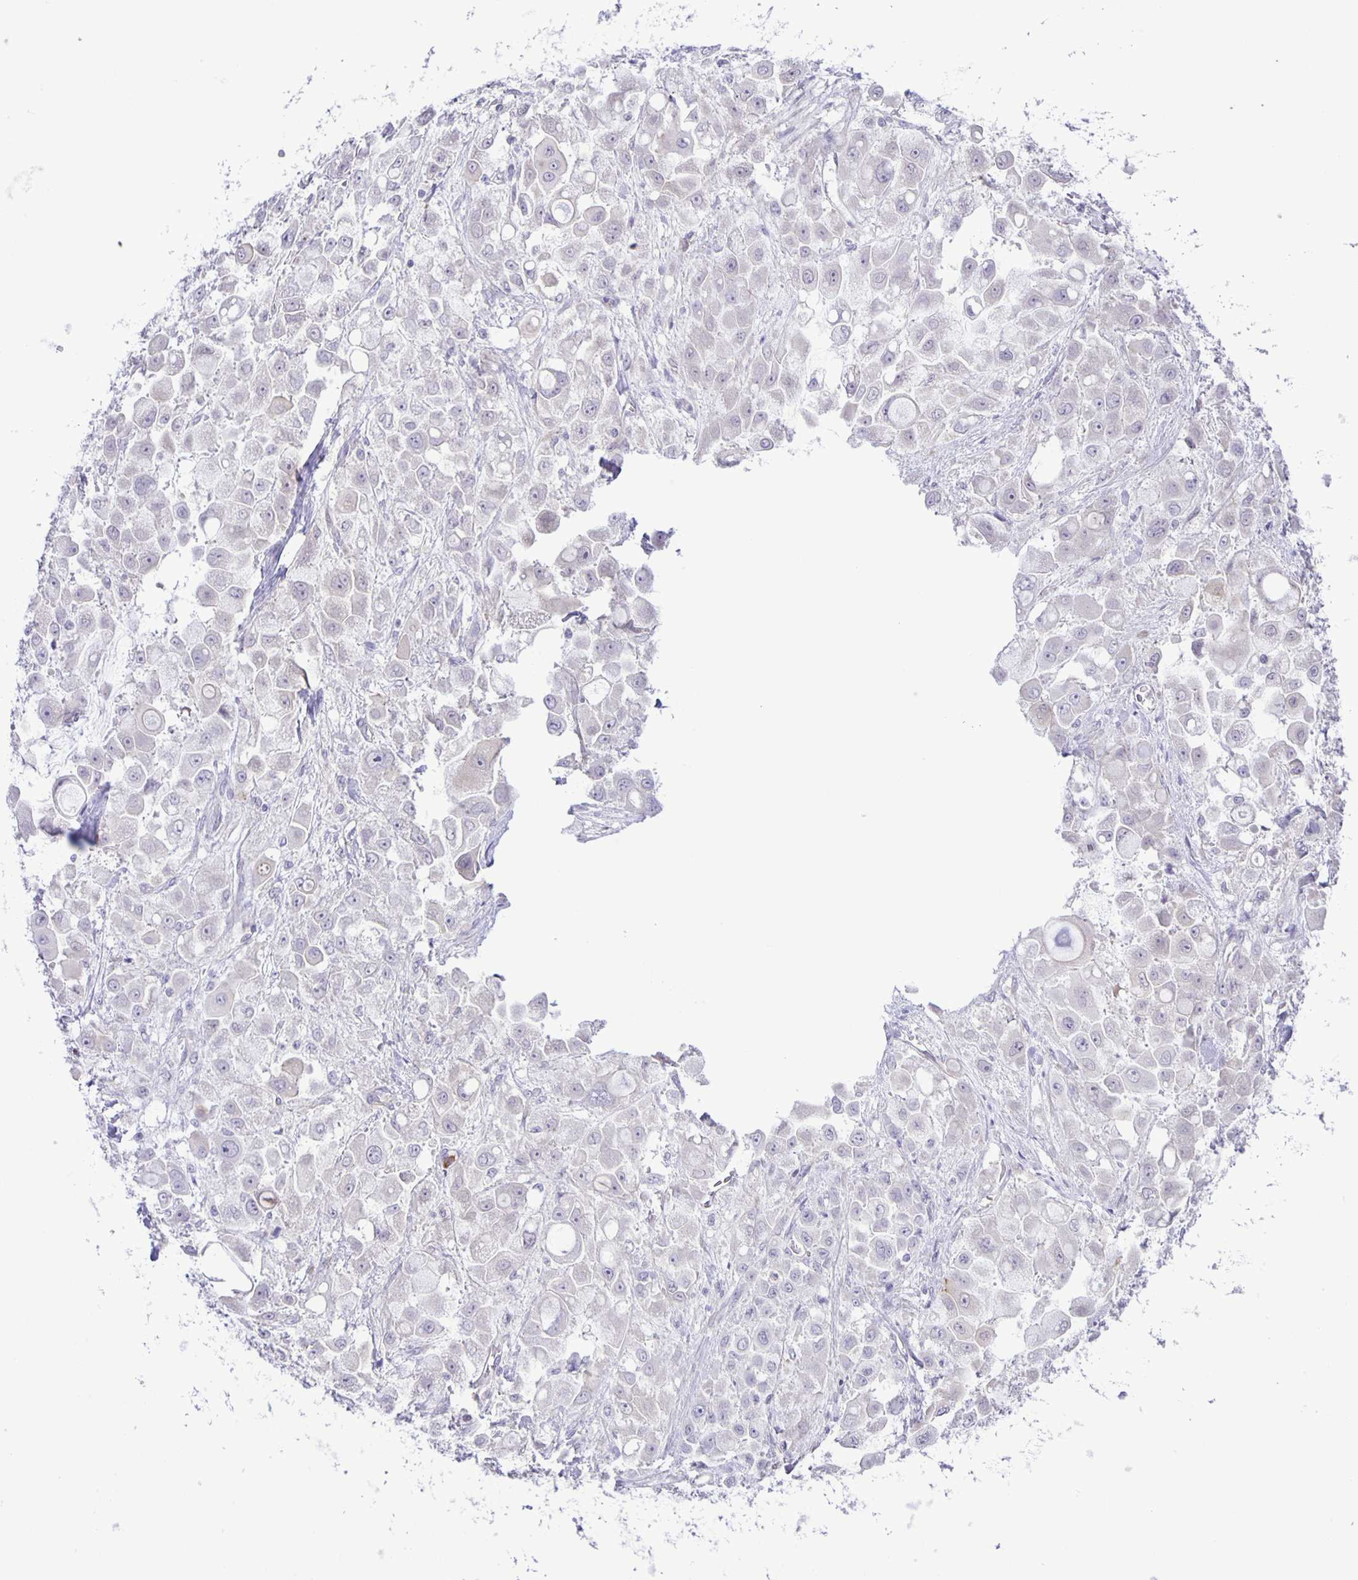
{"staining": {"intensity": "negative", "quantity": "none", "location": "none"}, "tissue": "stomach cancer", "cell_type": "Tumor cells", "image_type": "cancer", "snomed": [{"axis": "morphology", "description": "Adenocarcinoma, NOS"}, {"axis": "topography", "description": "Stomach"}], "caption": "This histopathology image is of stomach cancer (adenocarcinoma) stained with immunohistochemistry (IHC) to label a protein in brown with the nuclei are counter-stained blue. There is no staining in tumor cells. The staining is performed using DAB (3,3'-diaminobenzidine) brown chromogen with nuclei counter-stained in using hematoxylin.", "gene": "ADCK1", "patient": {"sex": "female", "age": 76}}